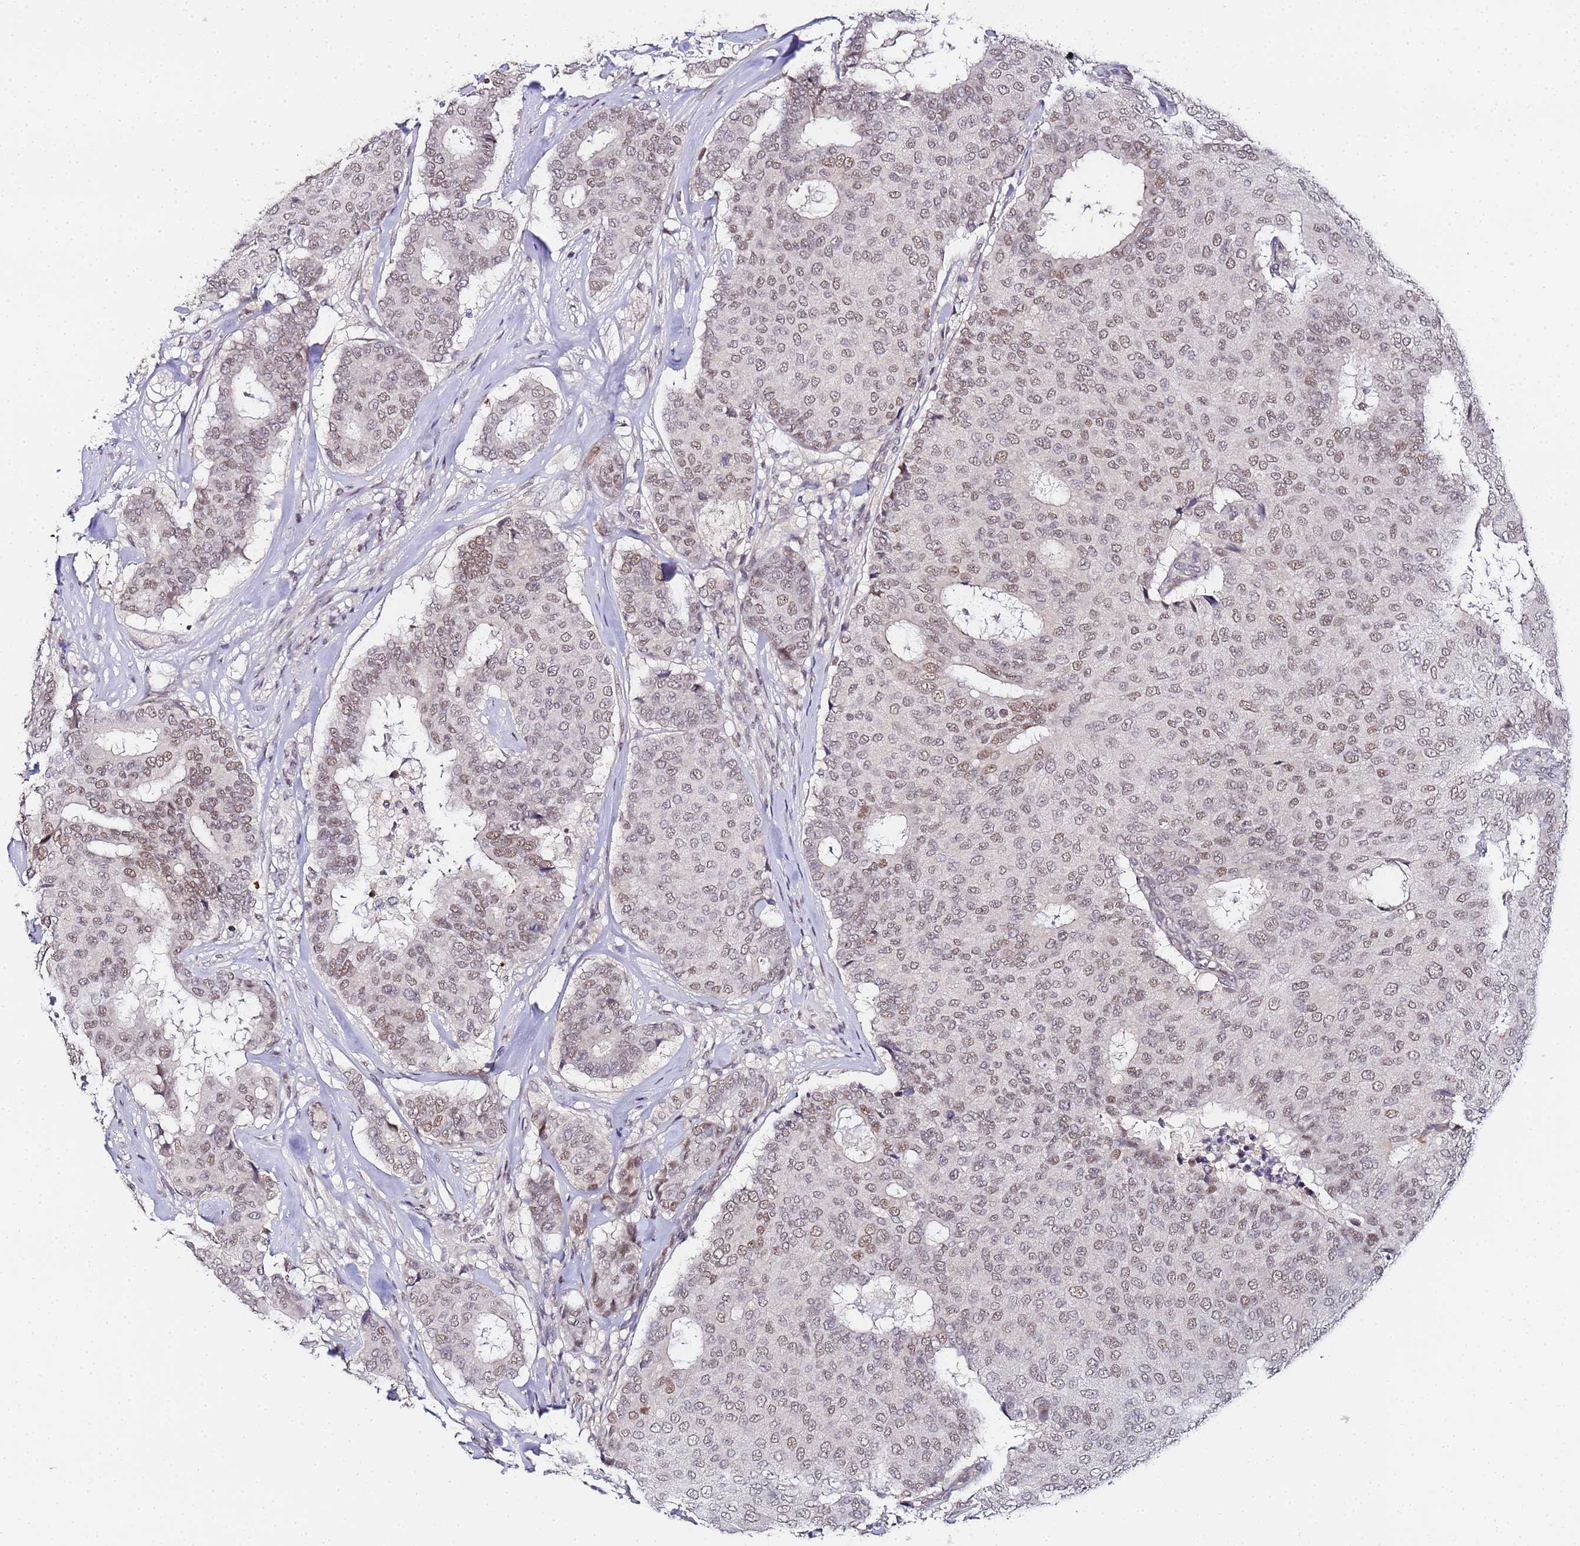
{"staining": {"intensity": "moderate", "quantity": "25%-75%", "location": "nuclear"}, "tissue": "breast cancer", "cell_type": "Tumor cells", "image_type": "cancer", "snomed": [{"axis": "morphology", "description": "Duct carcinoma"}, {"axis": "topography", "description": "Breast"}], "caption": "Moderate nuclear protein staining is appreciated in about 25%-75% of tumor cells in infiltrating ductal carcinoma (breast).", "gene": "LSM3", "patient": {"sex": "female", "age": 75}}